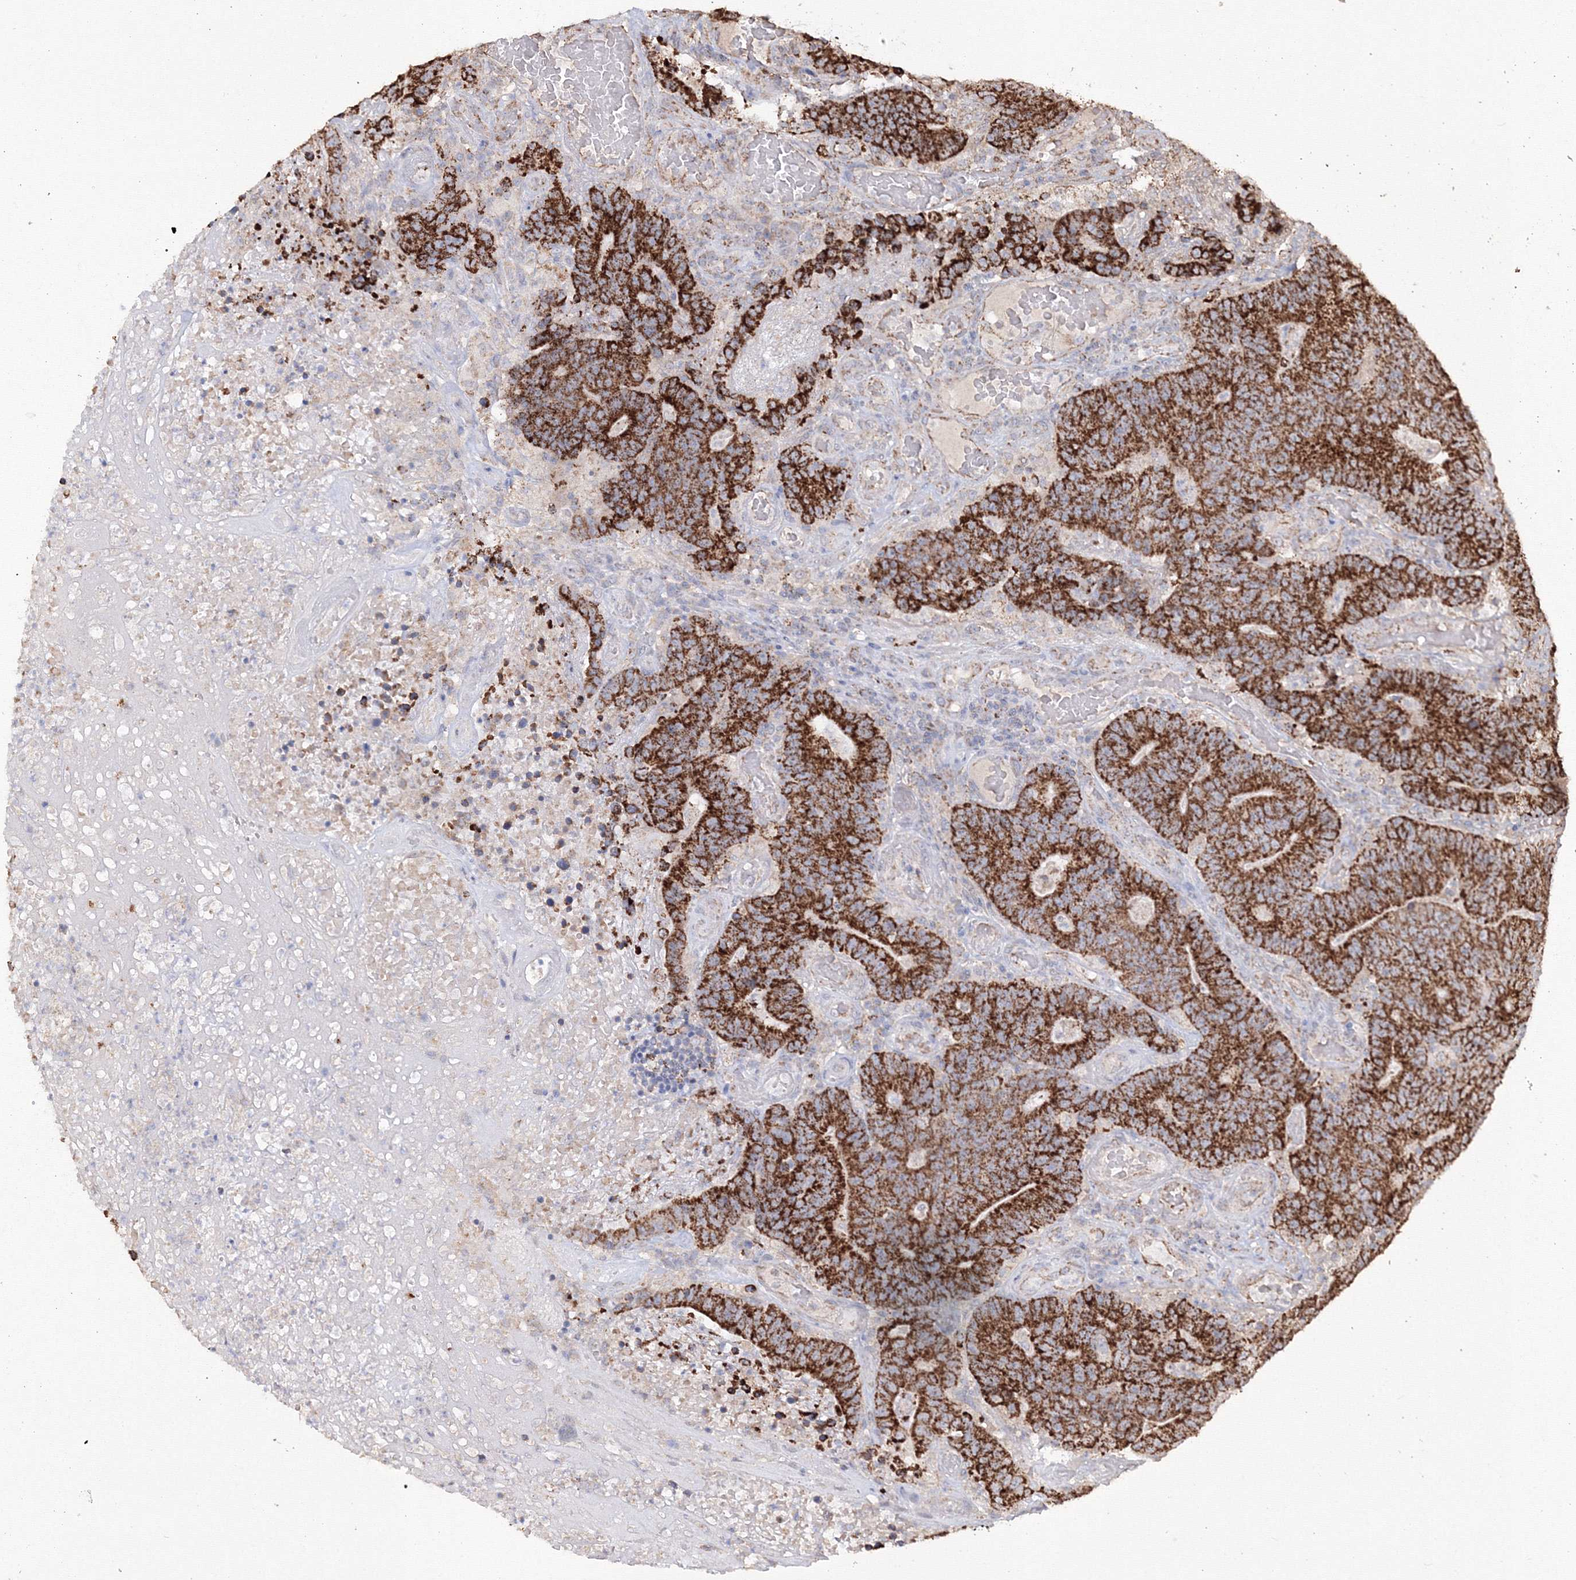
{"staining": {"intensity": "strong", "quantity": ">75%", "location": "cytoplasmic/membranous"}, "tissue": "colorectal cancer", "cell_type": "Tumor cells", "image_type": "cancer", "snomed": [{"axis": "morphology", "description": "Normal tissue, NOS"}, {"axis": "morphology", "description": "Adenocarcinoma, NOS"}, {"axis": "topography", "description": "Colon"}], "caption": "Protein analysis of colorectal cancer (adenocarcinoma) tissue demonstrates strong cytoplasmic/membranous positivity in about >75% of tumor cells.", "gene": "GRSF1", "patient": {"sex": "female", "age": 75}}